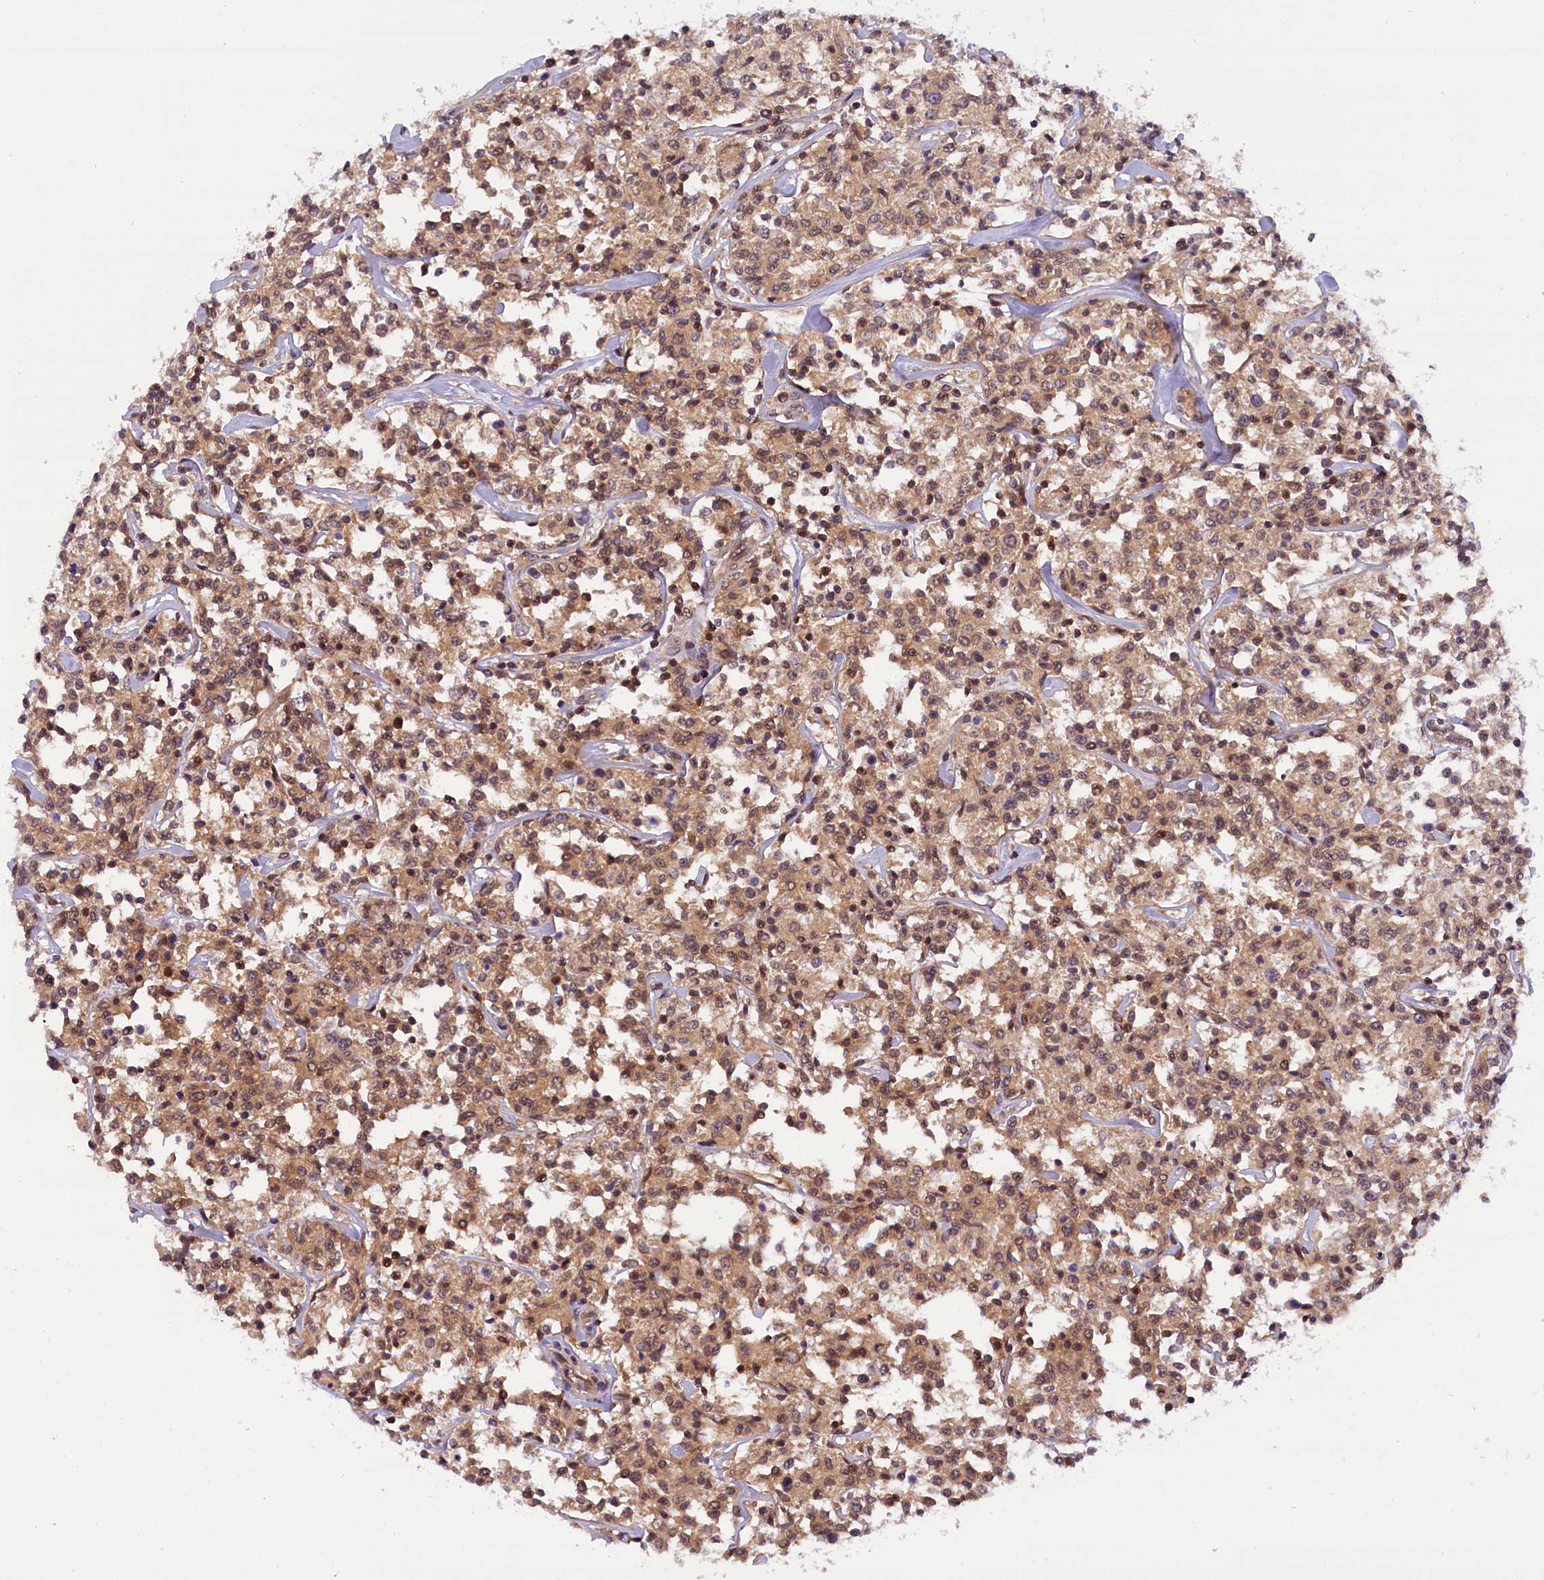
{"staining": {"intensity": "weak", "quantity": ">75%", "location": "cytoplasmic/membranous"}, "tissue": "lymphoma", "cell_type": "Tumor cells", "image_type": "cancer", "snomed": [{"axis": "morphology", "description": "Malignant lymphoma, non-Hodgkin's type, Low grade"}, {"axis": "topography", "description": "Small intestine"}], "caption": "Lymphoma tissue exhibits weak cytoplasmic/membranous staining in about >75% of tumor cells, visualized by immunohistochemistry.", "gene": "TBCB", "patient": {"sex": "female", "age": 59}}